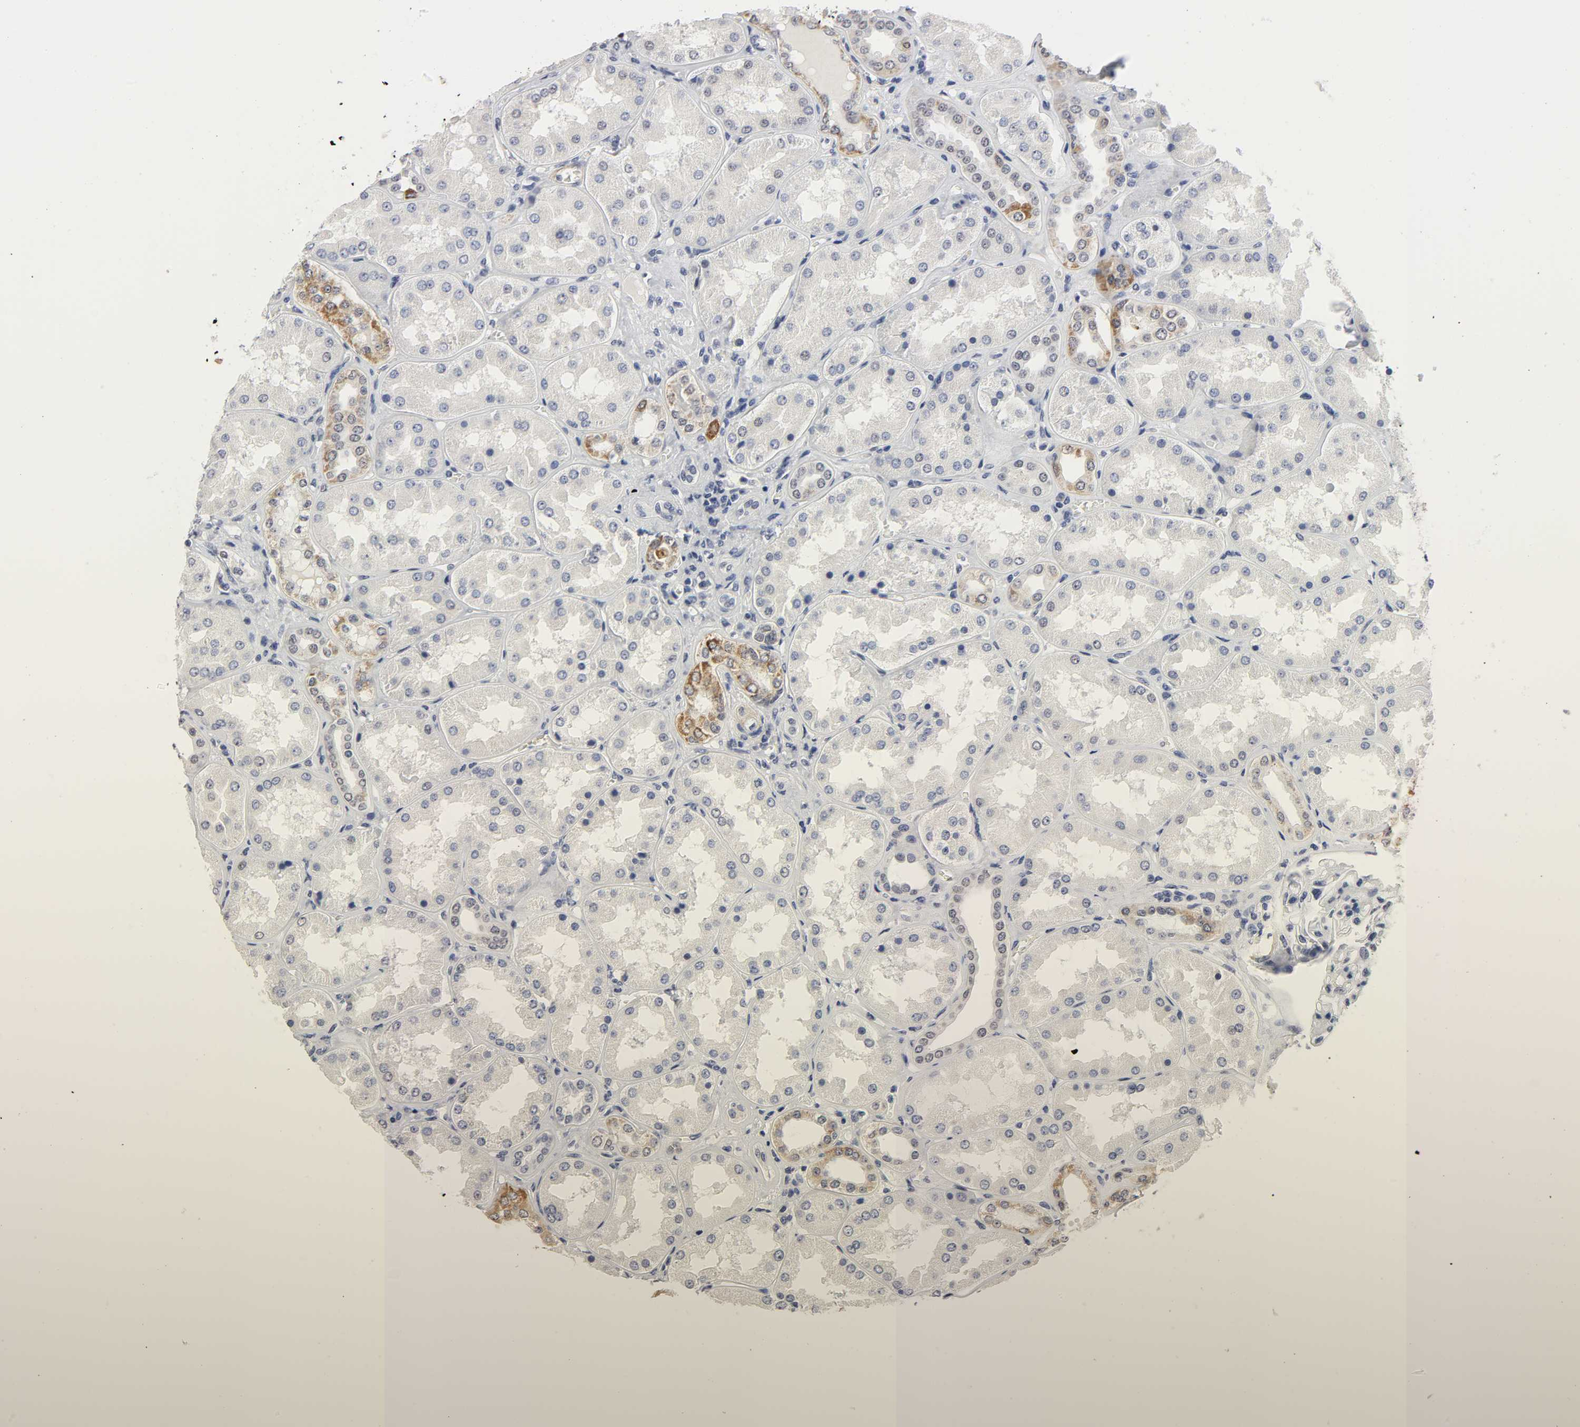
{"staining": {"intensity": "negative", "quantity": "none", "location": "none"}, "tissue": "kidney", "cell_type": "Cells in glomeruli", "image_type": "normal", "snomed": [{"axis": "morphology", "description": "Normal tissue, NOS"}, {"axis": "topography", "description": "Kidney"}], "caption": "This is an immunohistochemistry (IHC) photomicrograph of normal human kidney. There is no expression in cells in glomeruli.", "gene": "GRHL2", "patient": {"sex": "female", "age": 56}}